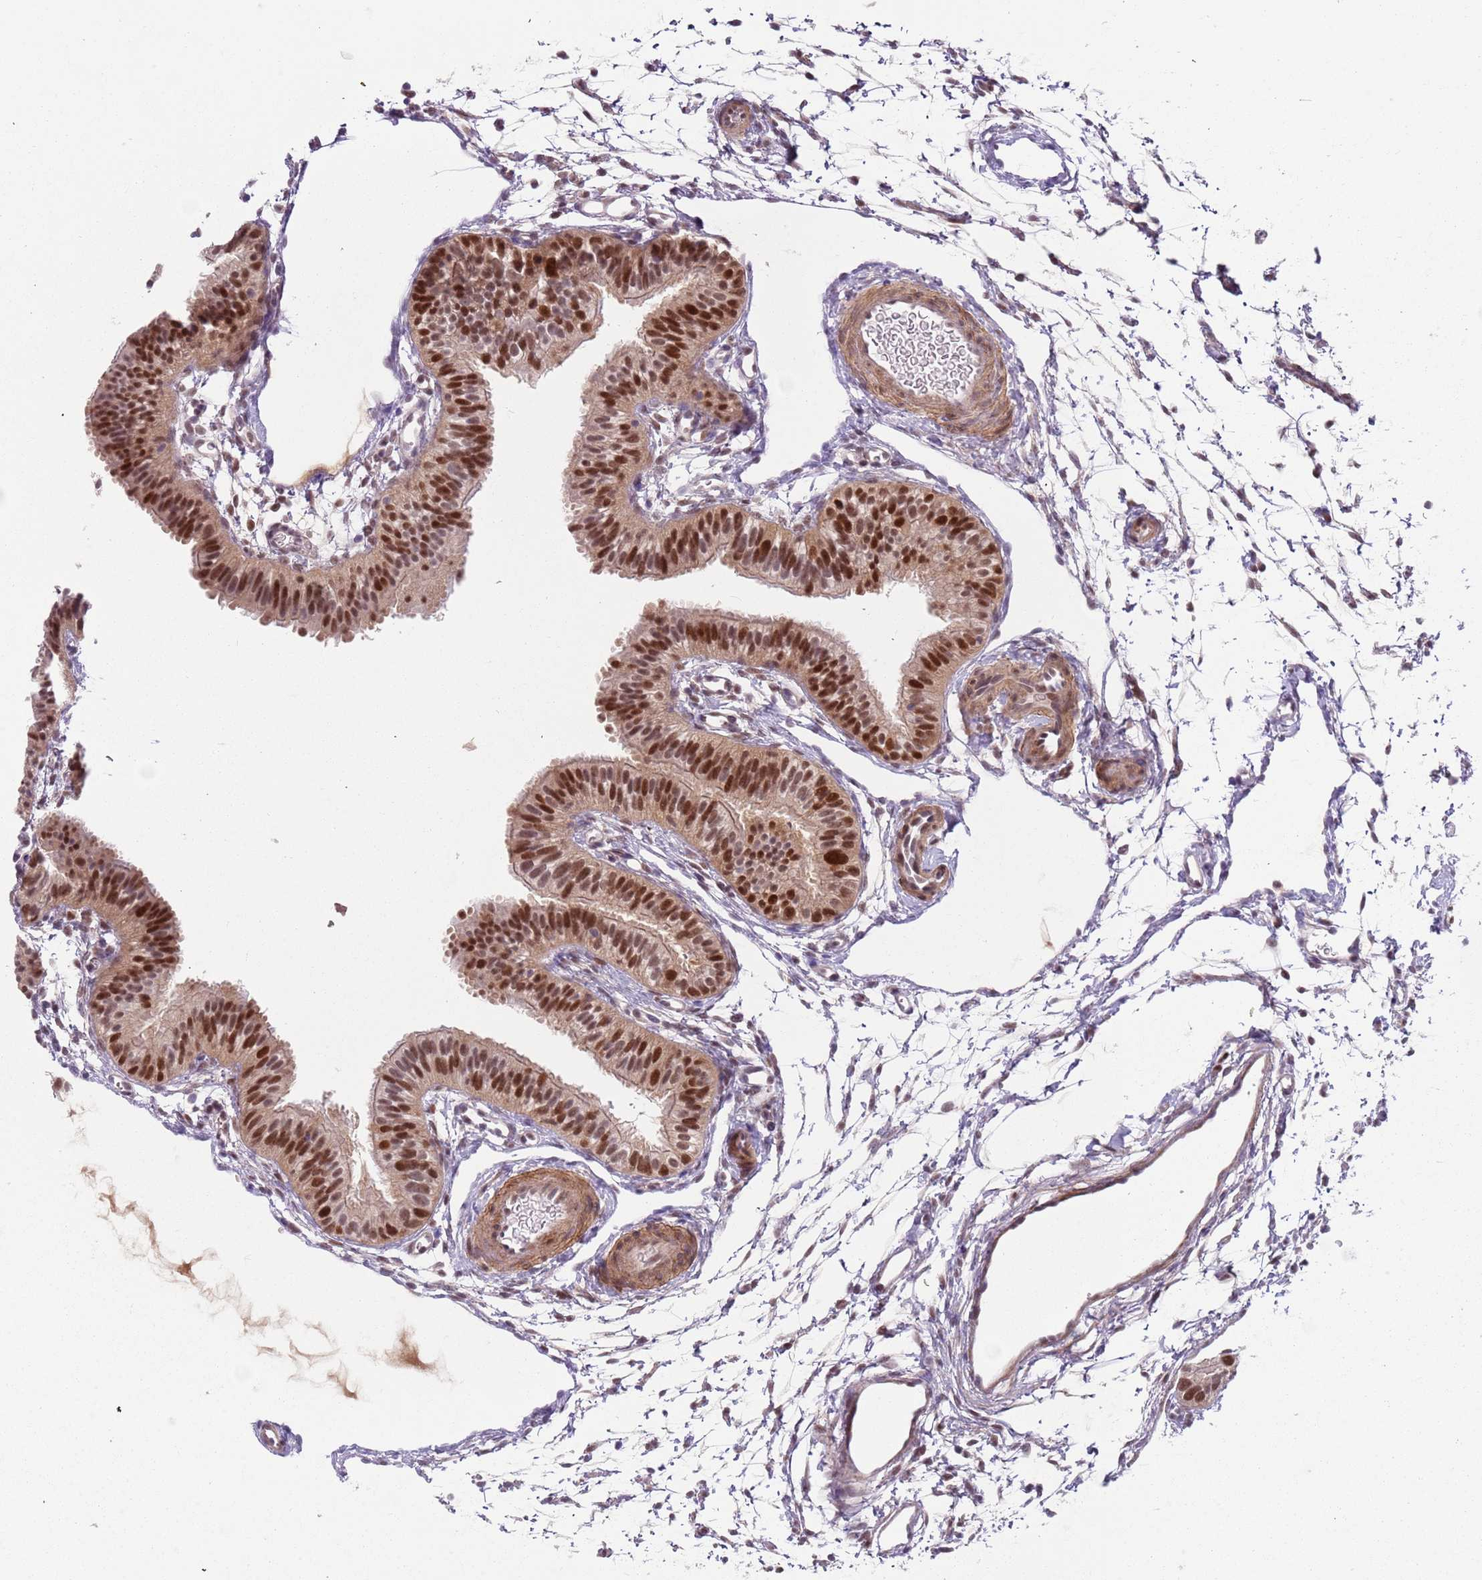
{"staining": {"intensity": "strong", "quantity": ">75%", "location": "nuclear"}, "tissue": "fallopian tube", "cell_type": "Glandular cells", "image_type": "normal", "snomed": [{"axis": "morphology", "description": "Normal tissue, NOS"}, {"axis": "topography", "description": "Fallopian tube"}], "caption": "Strong nuclear staining for a protein is appreciated in approximately >75% of glandular cells of unremarkable fallopian tube using IHC.", "gene": "RMND5B", "patient": {"sex": "female", "age": 35}}